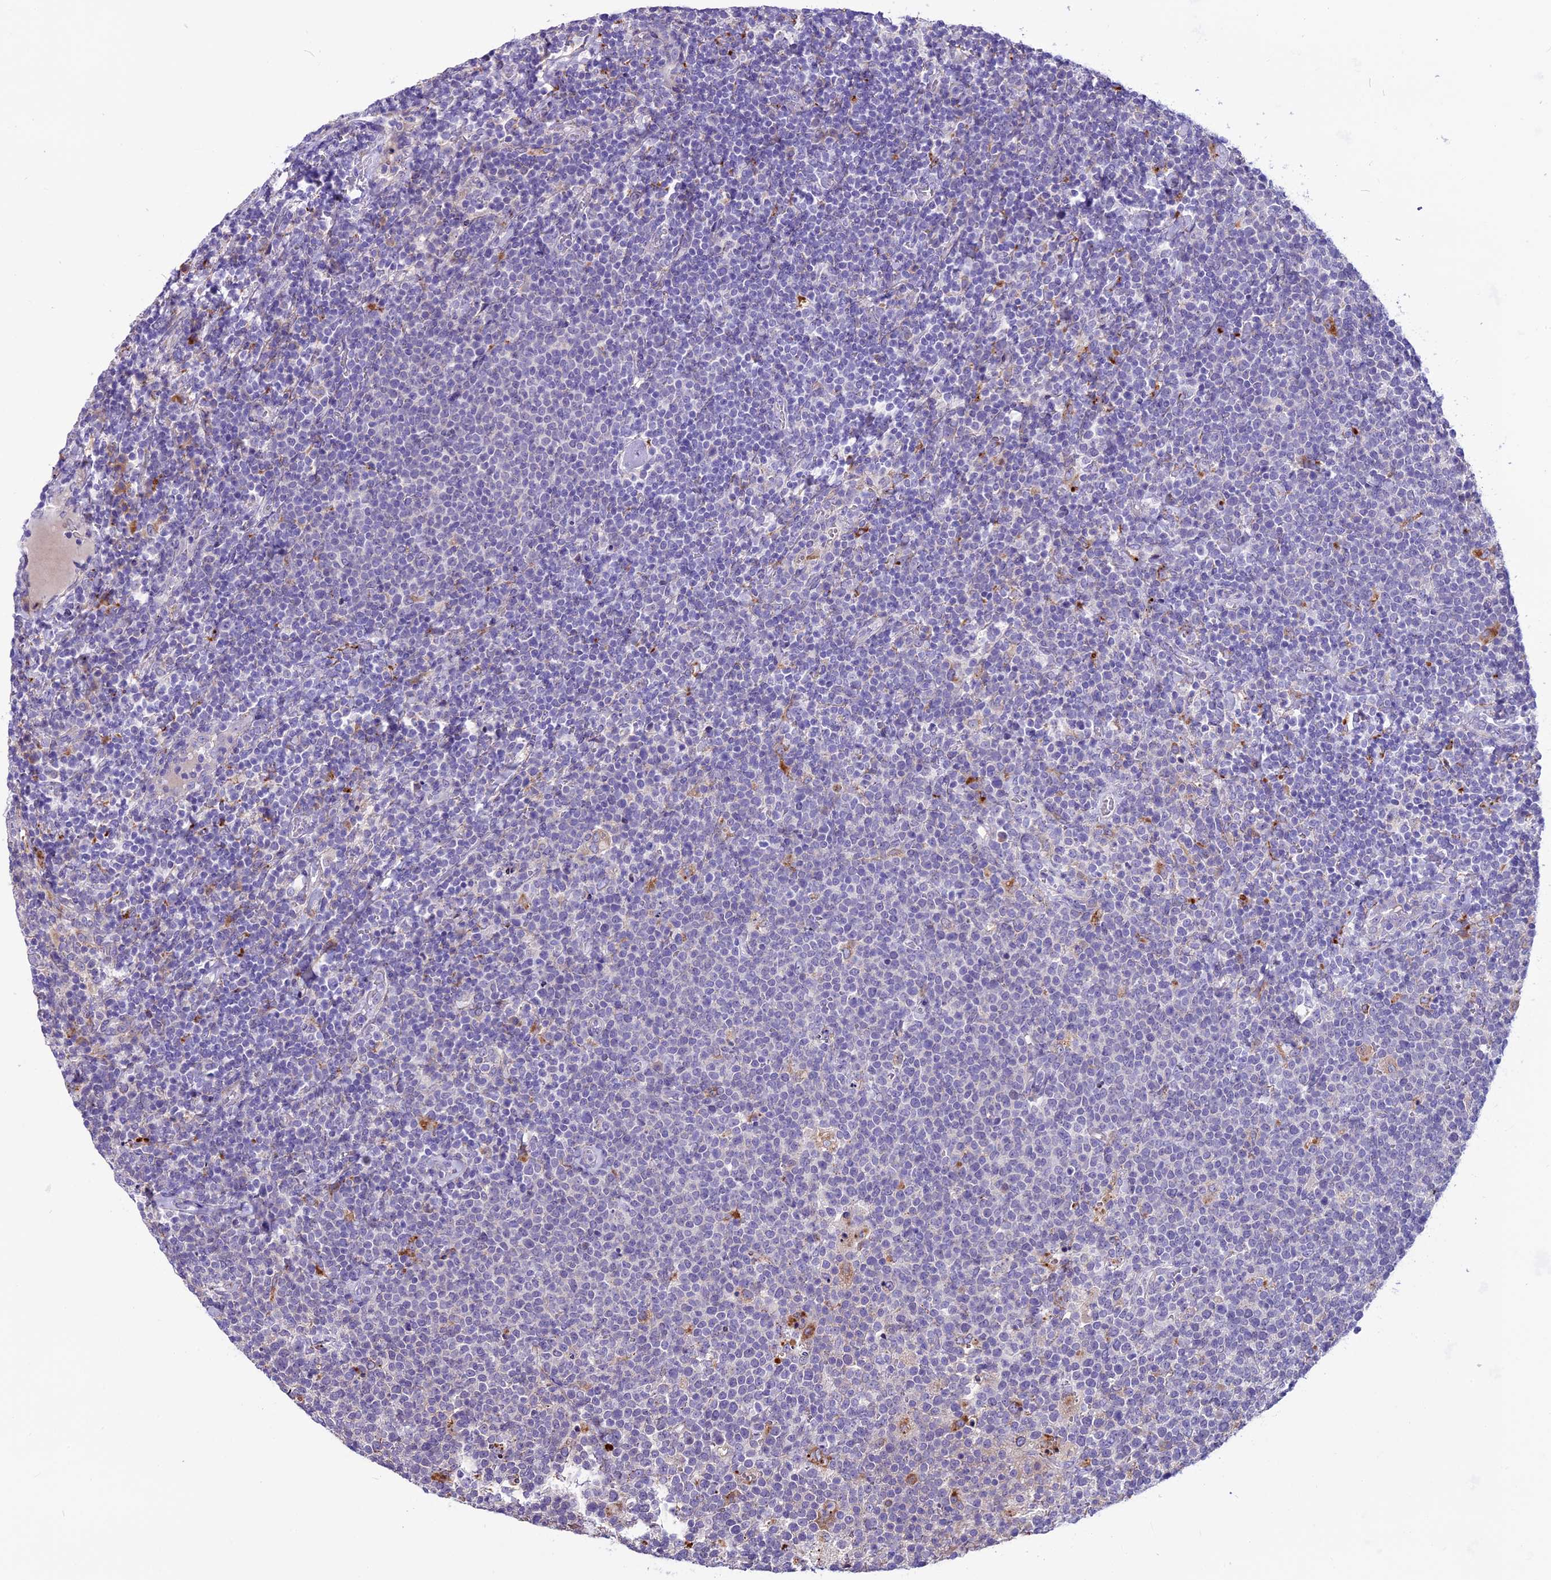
{"staining": {"intensity": "negative", "quantity": "none", "location": "none"}, "tissue": "lymphoma", "cell_type": "Tumor cells", "image_type": "cancer", "snomed": [{"axis": "morphology", "description": "Malignant lymphoma, non-Hodgkin's type, High grade"}, {"axis": "topography", "description": "Lymph node"}], "caption": "An immunohistochemistry image of lymphoma is shown. There is no staining in tumor cells of lymphoma.", "gene": "THRSP", "patient": {"sex": "male", "age": 61}}